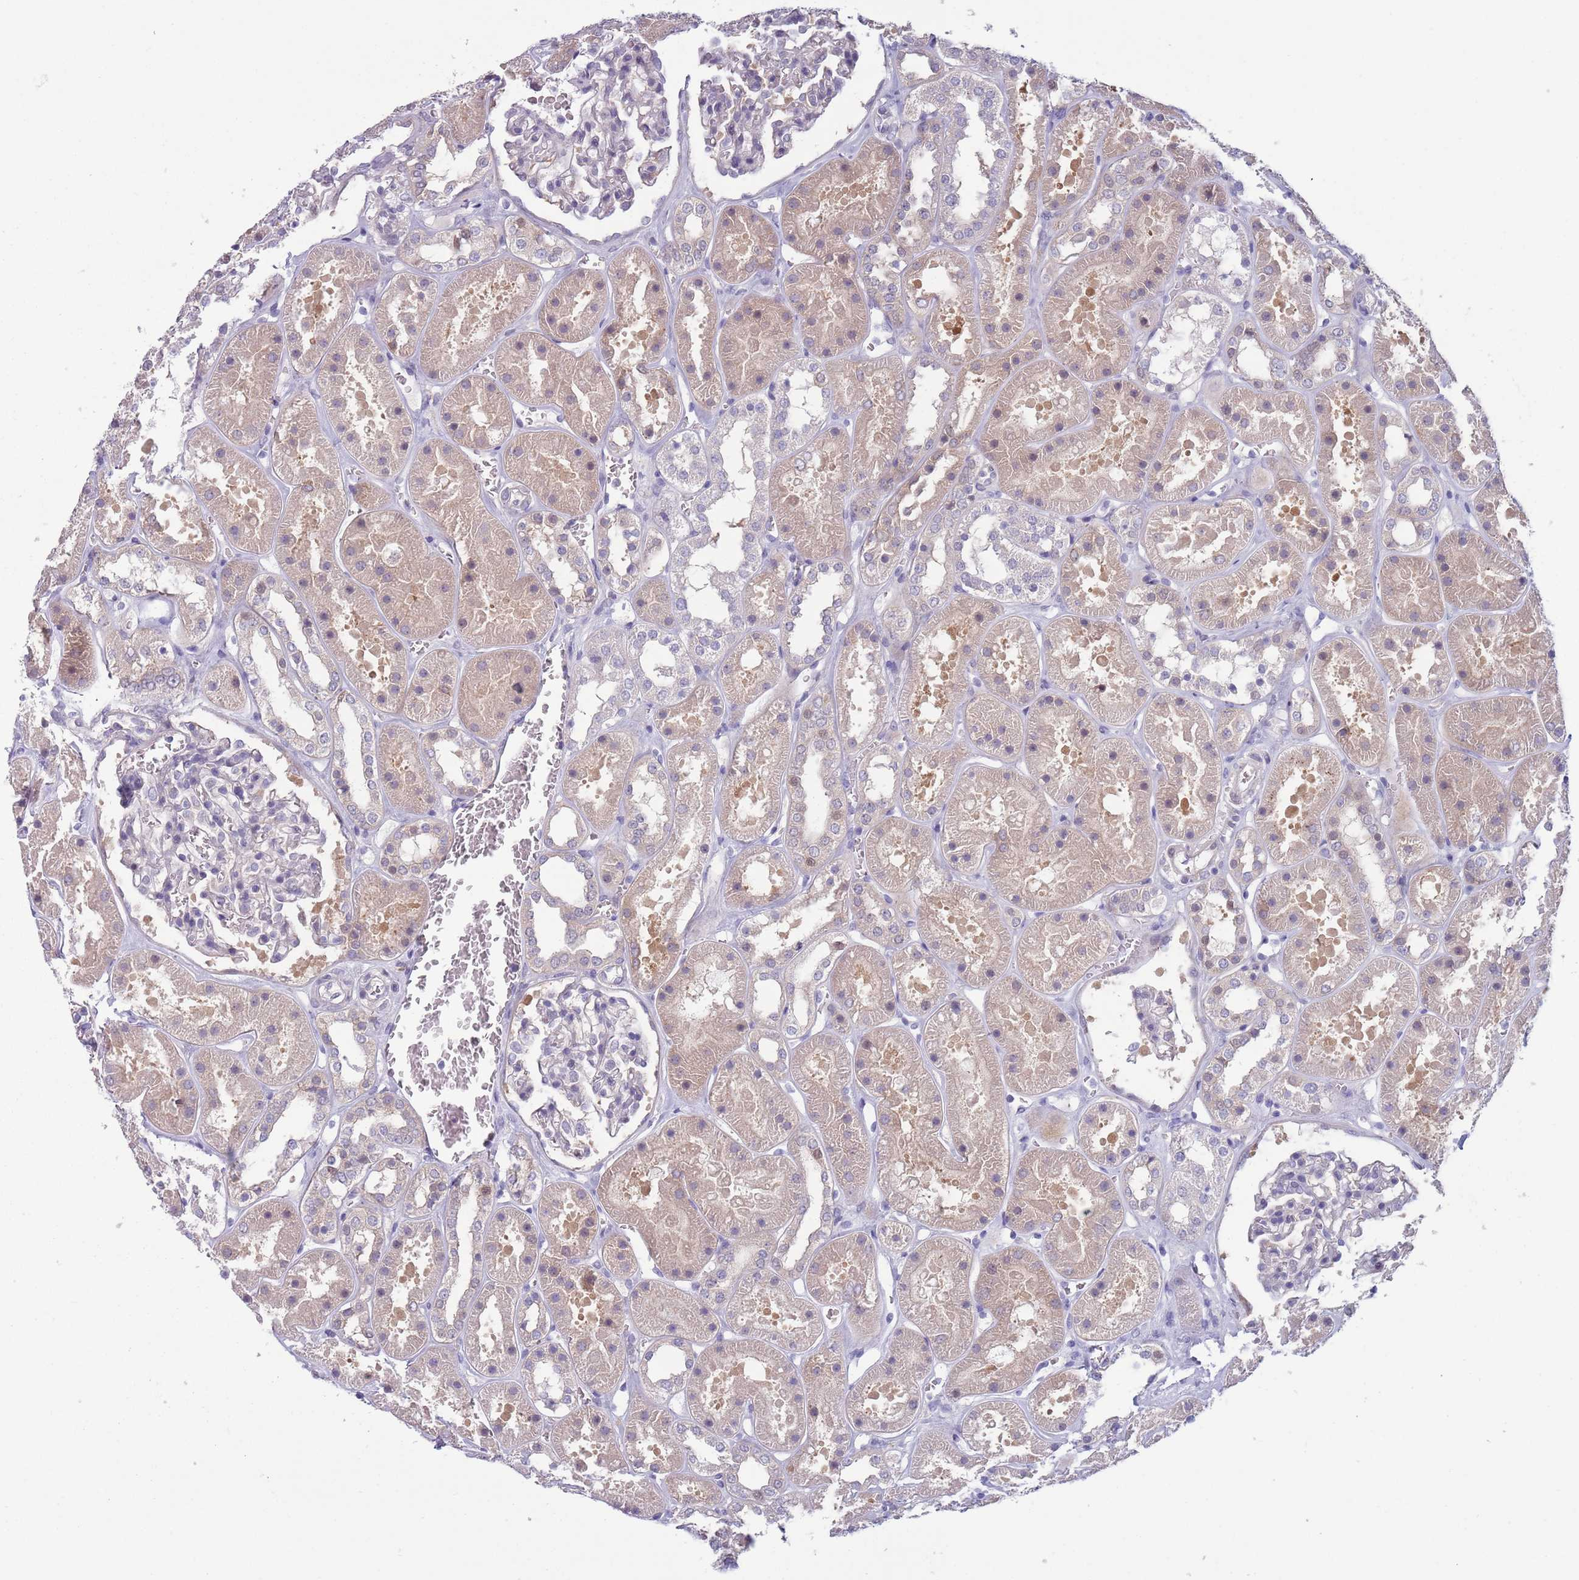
{"staining": {"intensity": "negative", "quantity": "none", "location": "none"}, "tissue": "kidney", "cell_type": "Cells in glomeruli", "image_type": "normal", "snomed": [{"axis": "morphology", "description": "Normal tissue, NOS"}, {"axis": "topography", "description": "Kidney"}], "caption": "An immunohistochemistry photomicrograph of benign kidney is shown. There is no staining in cells in glomeruli of kidney. (Immunohistochemistry, brightfield microscopy, high magnification).", "gene": "CLNS1A", "patient": {"sex": "female", "age": 41}}